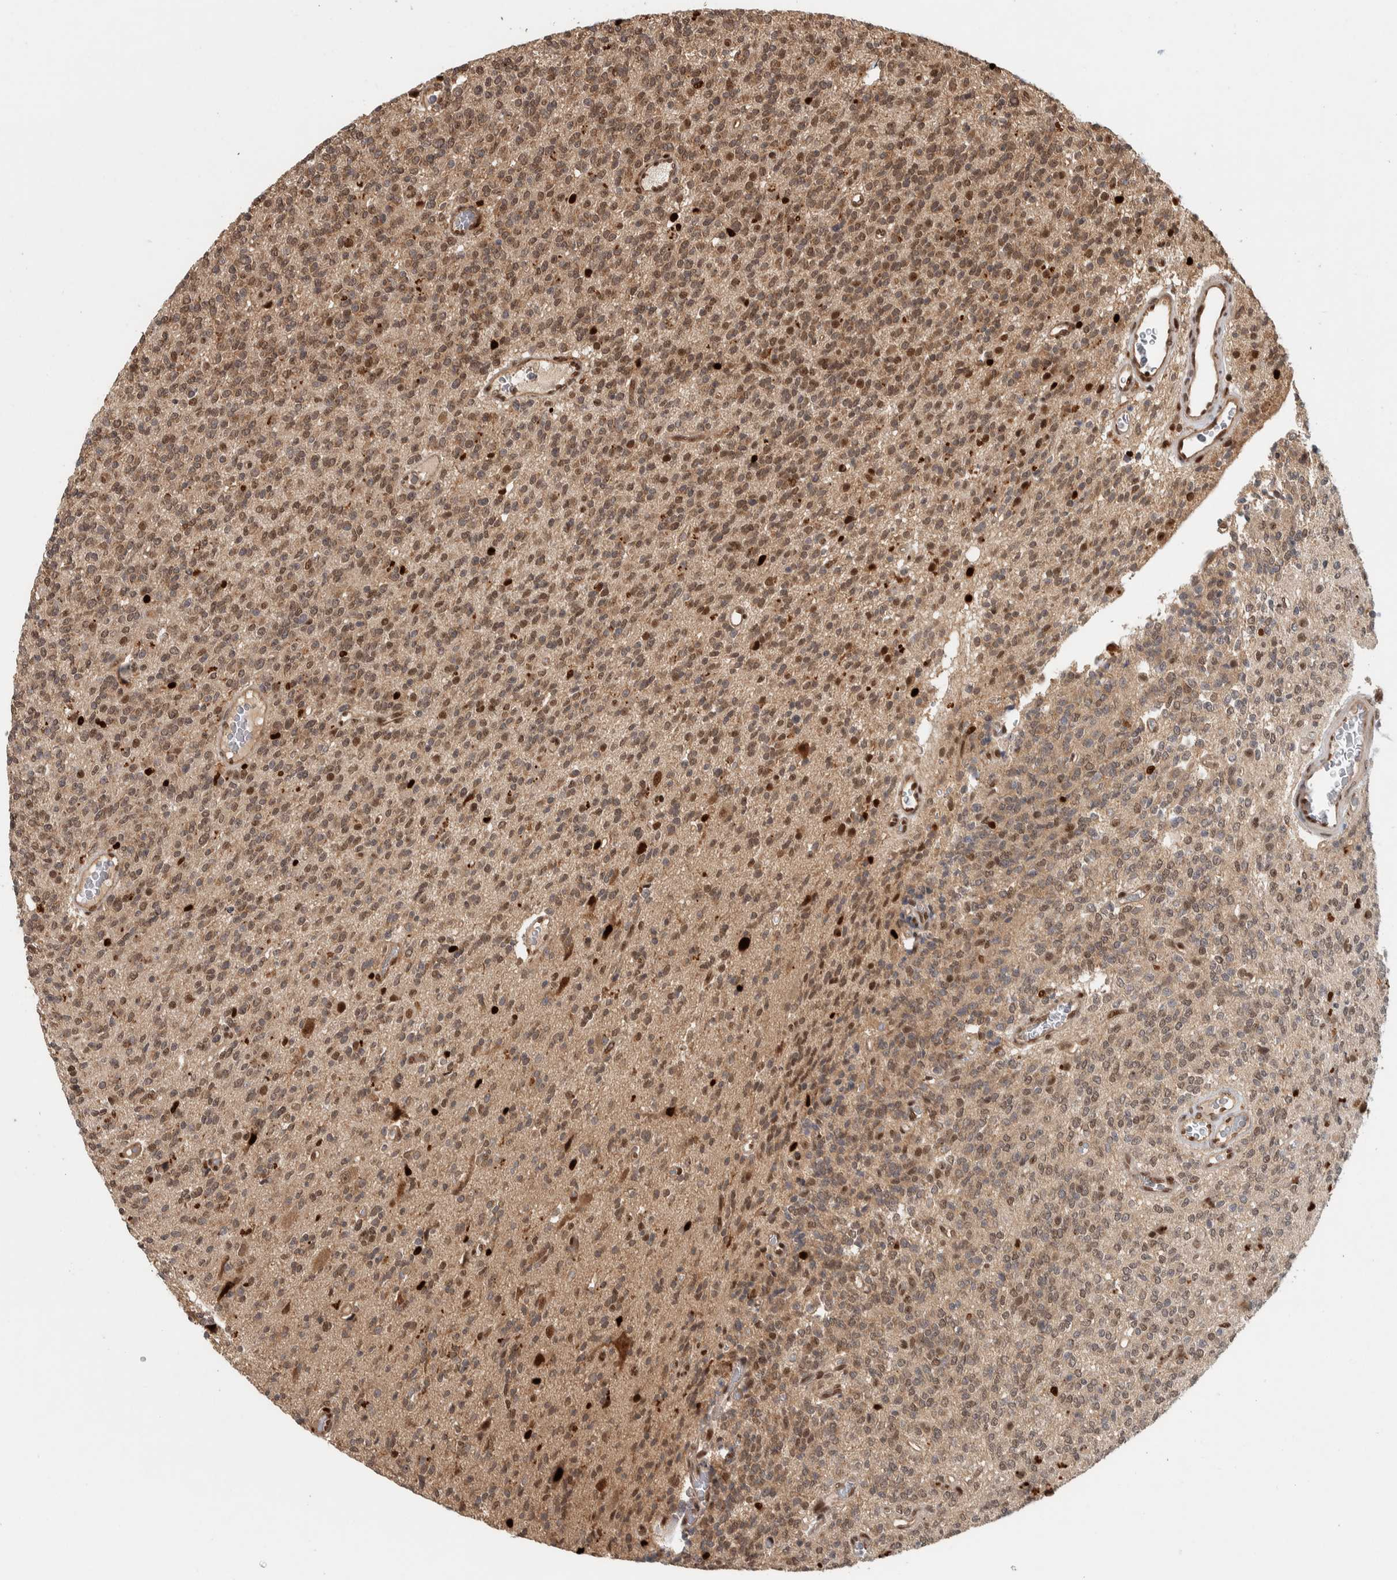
{"staining": {"intensity": "moderate", "quantity": ">75%", "location": "nuclear"}, "tissue": "glioma", "cell_type": "Tumor cells", "image_type": "cancer", "snomed": [{"axis": "morphology", "description": "Glioma, malignant, High grade"}, {"axis": "topography", "description": "Brain"}], "caption": "DAB (3,3'-diaminobenzidine) immunohistochemical staining of glioma shows moderate nuclear protein staining in about >75% of tumor cells. The protein of interest is shown in brown color, while the nuclei are stained blue.", "gene": "RPS6KA4", "patient": {"sex": "male", "age": 34}}